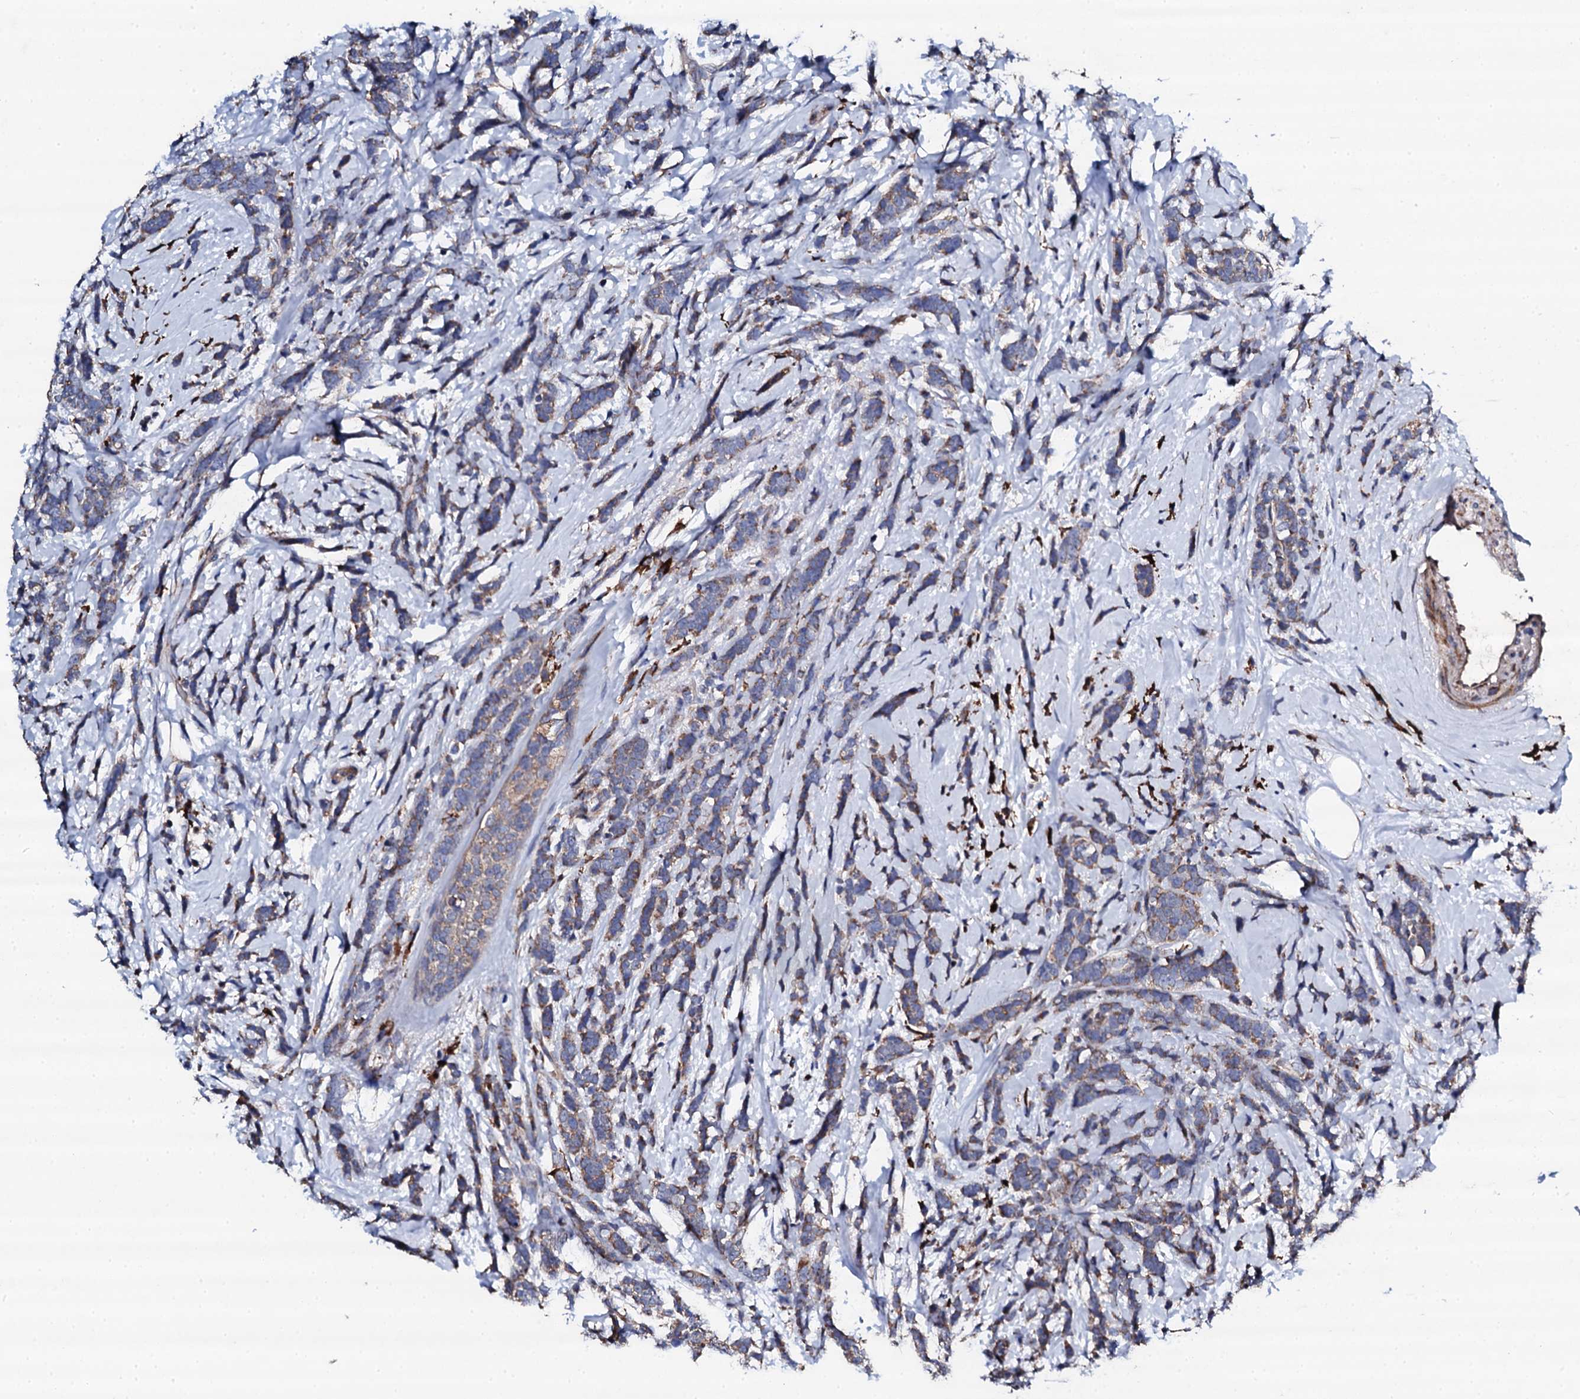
{"staining": {"intensity": "moderate", "quantity": ">75%", "location": "cytoplasmic/membranous"}, "tissue": "breast cancer", "cell_type": "Tumor cells", "image_type": "cancer", "snomed": [{"axis": "morphology", "description": "Lobular carcinoma"}, {"axis": "topography", "description": "Breast"}], "caption": "Moderate cytoplasmic/membranous staining for a protein is present in approximately >75% of tumor cells of breast cancer using immunohistochemistry (IHC).", "gene": "LIPT2", "patient": {"sex": "female", "age": 58}}